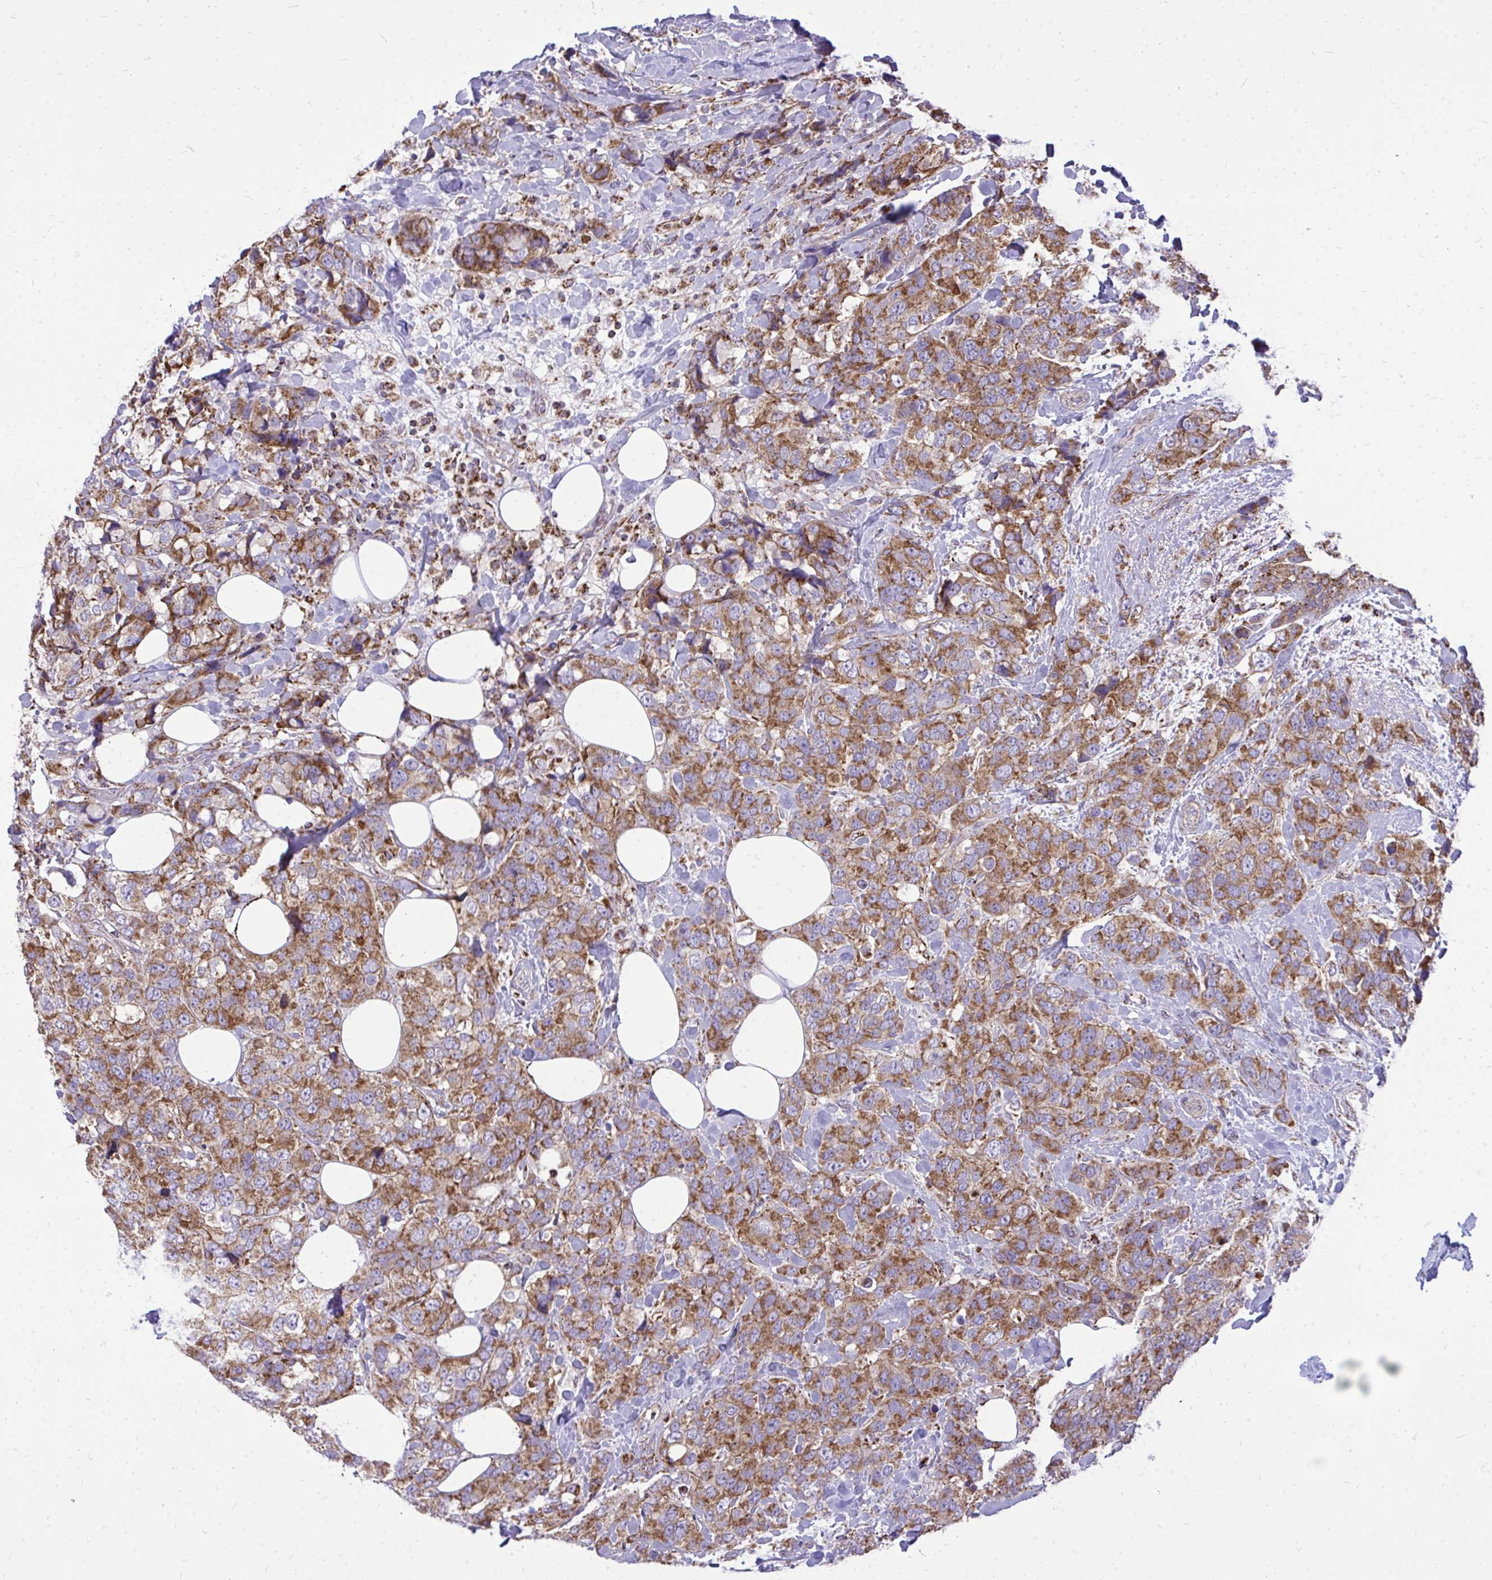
{"staining": {"intensity": "moderate", "quantity": ">75%", "location": "cytoplasmic/membranous"}, "tissue": "breast cancer", "cell_type": "Tumor cells", "image_type": "cancer", "snomed": [{"axis": "morphology", "description": "Lobular carcinoma"}, {"axis": "topography", "description": "Breast"}], "caption": "Immunohistochemical staining of breast cancer (lobular carcinoma) reveals medium levels of moderate cytoplasmic/membranous protein staining in approximately >75% of tumor cells.", "gene": "SPTBN2", "patient": {"sex": "female", "age": 59}}